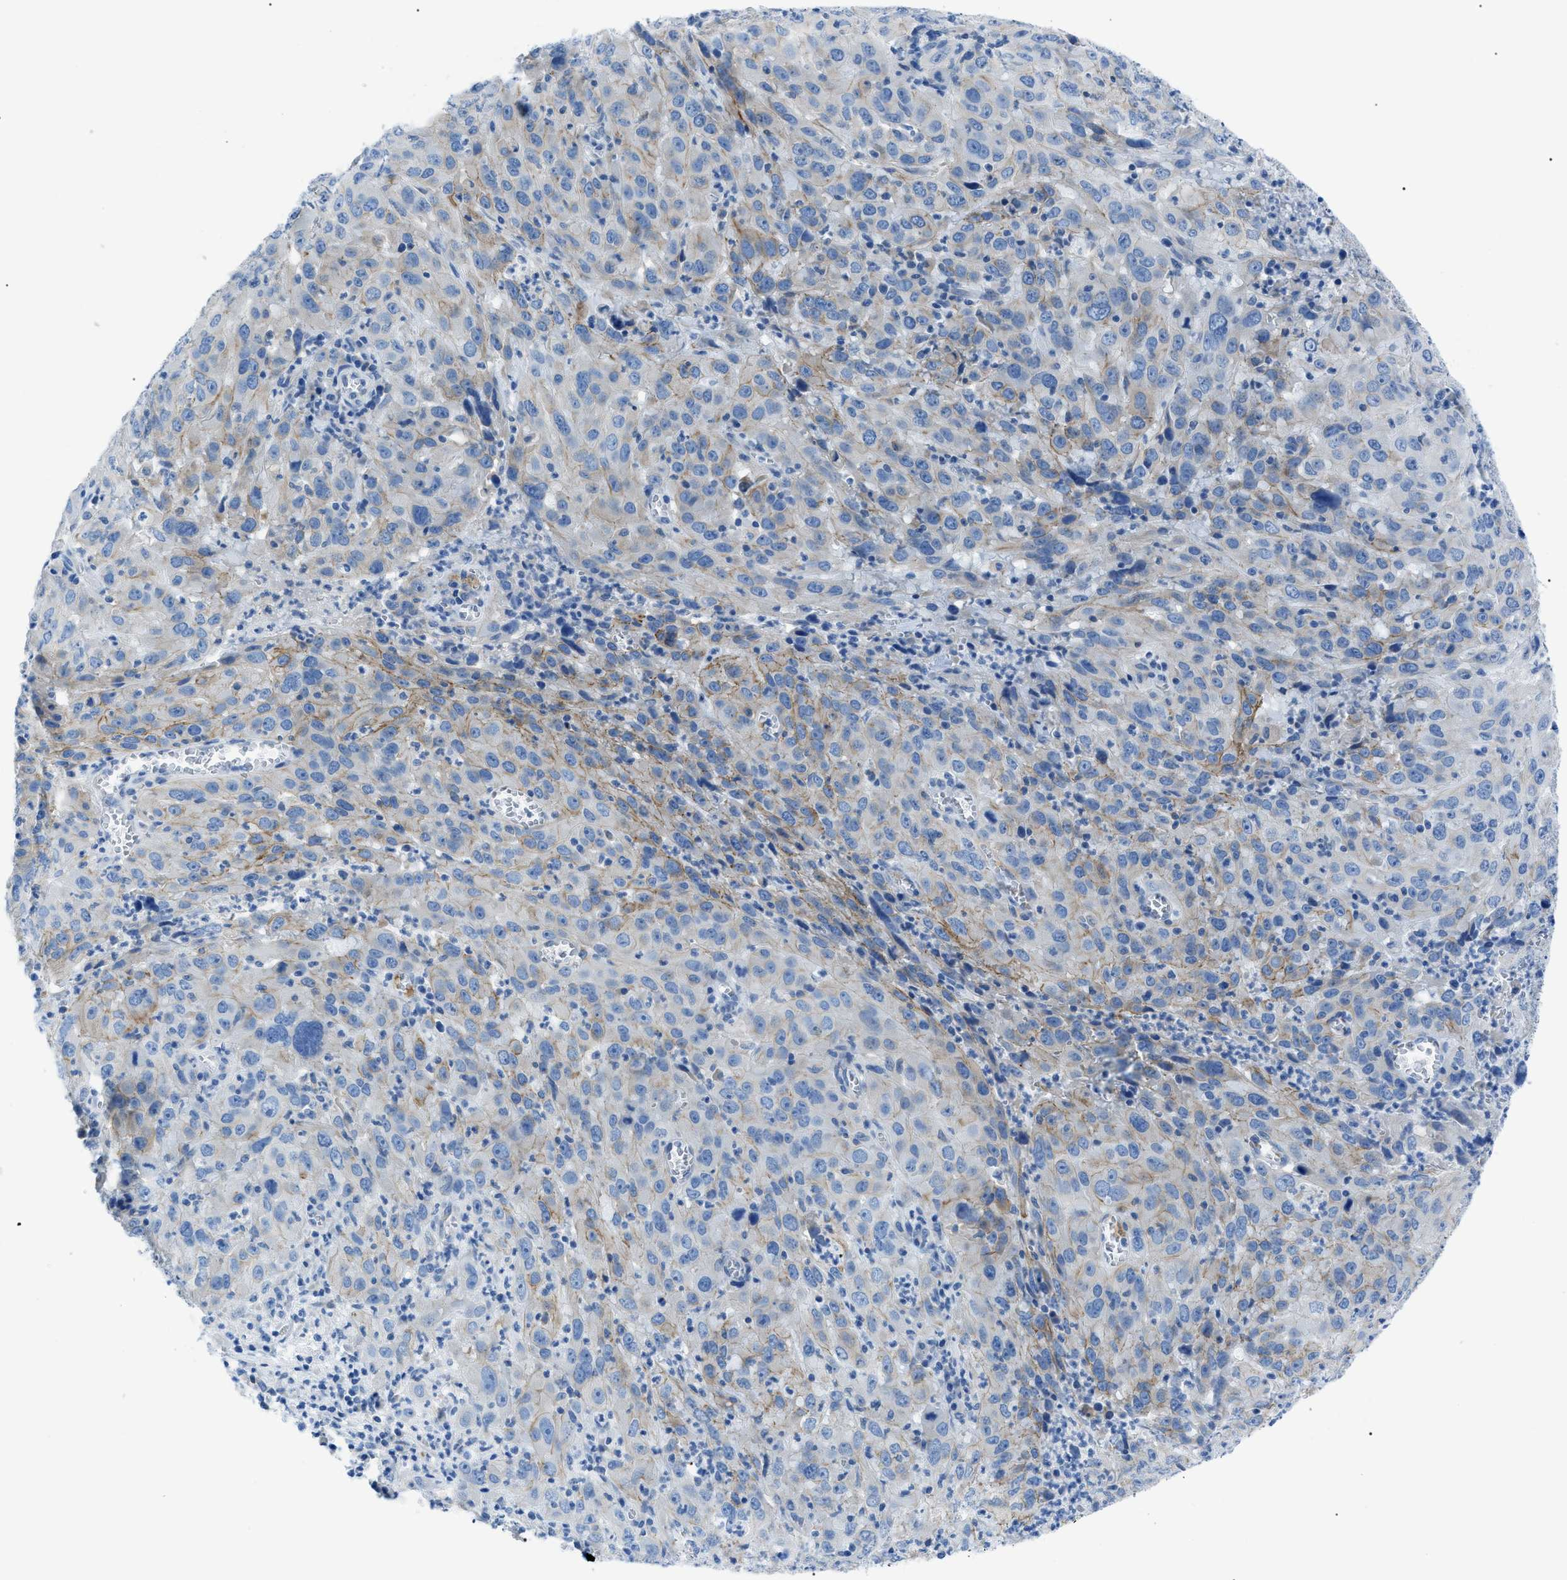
{"staining": {"intensity": "moderate", "quantity": "<25%", "location": "cytoplasmic/membranous"}, "tissue": "cervical cancer", "cell_type": "Tumor cells", "image_type": "cancer", "snomed": [{"axis": "morphology", "description": "Squamous cell carcinoma, NOS"}, {"axis": "topography", "description": "Cervix"}], "caption": "A histopathology image showing moderate cytoplasmic/membranous staining in about <25% of tumor cells in squamous cell carcinoma (cervical), as visualized by brown immunohistochemical staining.", "gene": "ZDHHC24", "patient": {"sex": "female", "age": 32}}